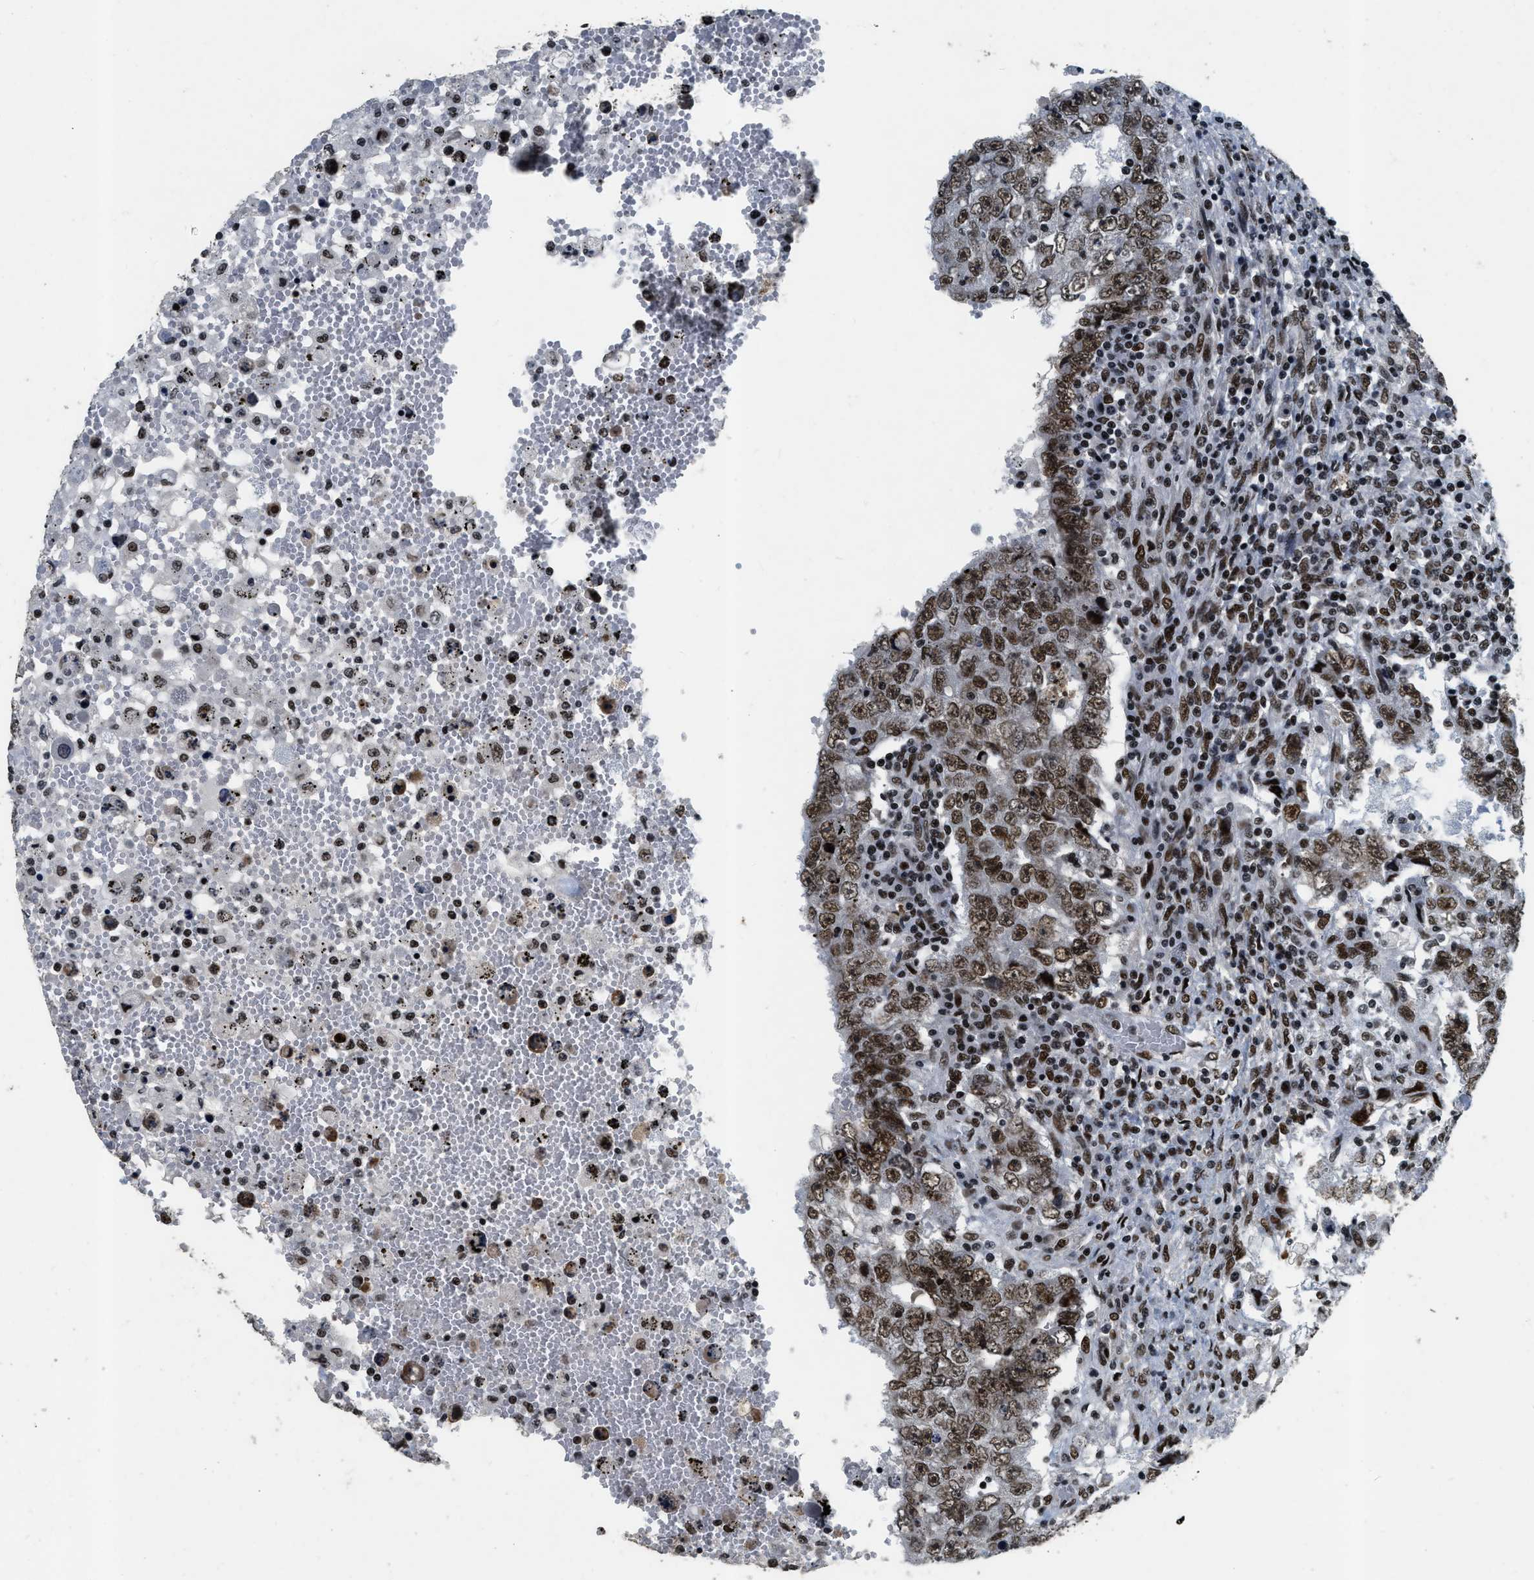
{"staining": {"intensity": "strong", "quantity": ">75%", "location": "nuclear"}, "tissue": "testis cancer", "cell_type": "Tumor cells", "image_type": "cancer", "snomed": [{"axis": "morphology", "description": "Carcinoma, Embryonal, NOS"}, {"axis": "topography", "description": "Testis"}], "caption": "IHC photomicrograph of neoplastic tissue: testis cancer (embryonal carcinoma) stained using immunohistochemistry (IHC) exhibits high levels of strong protein expression localized specifically in the nuclear of tumor cells, appearing as a nuclear brown color.", "gene": "SMARCB1", "patient": {"sex": "male", "age": 26}}